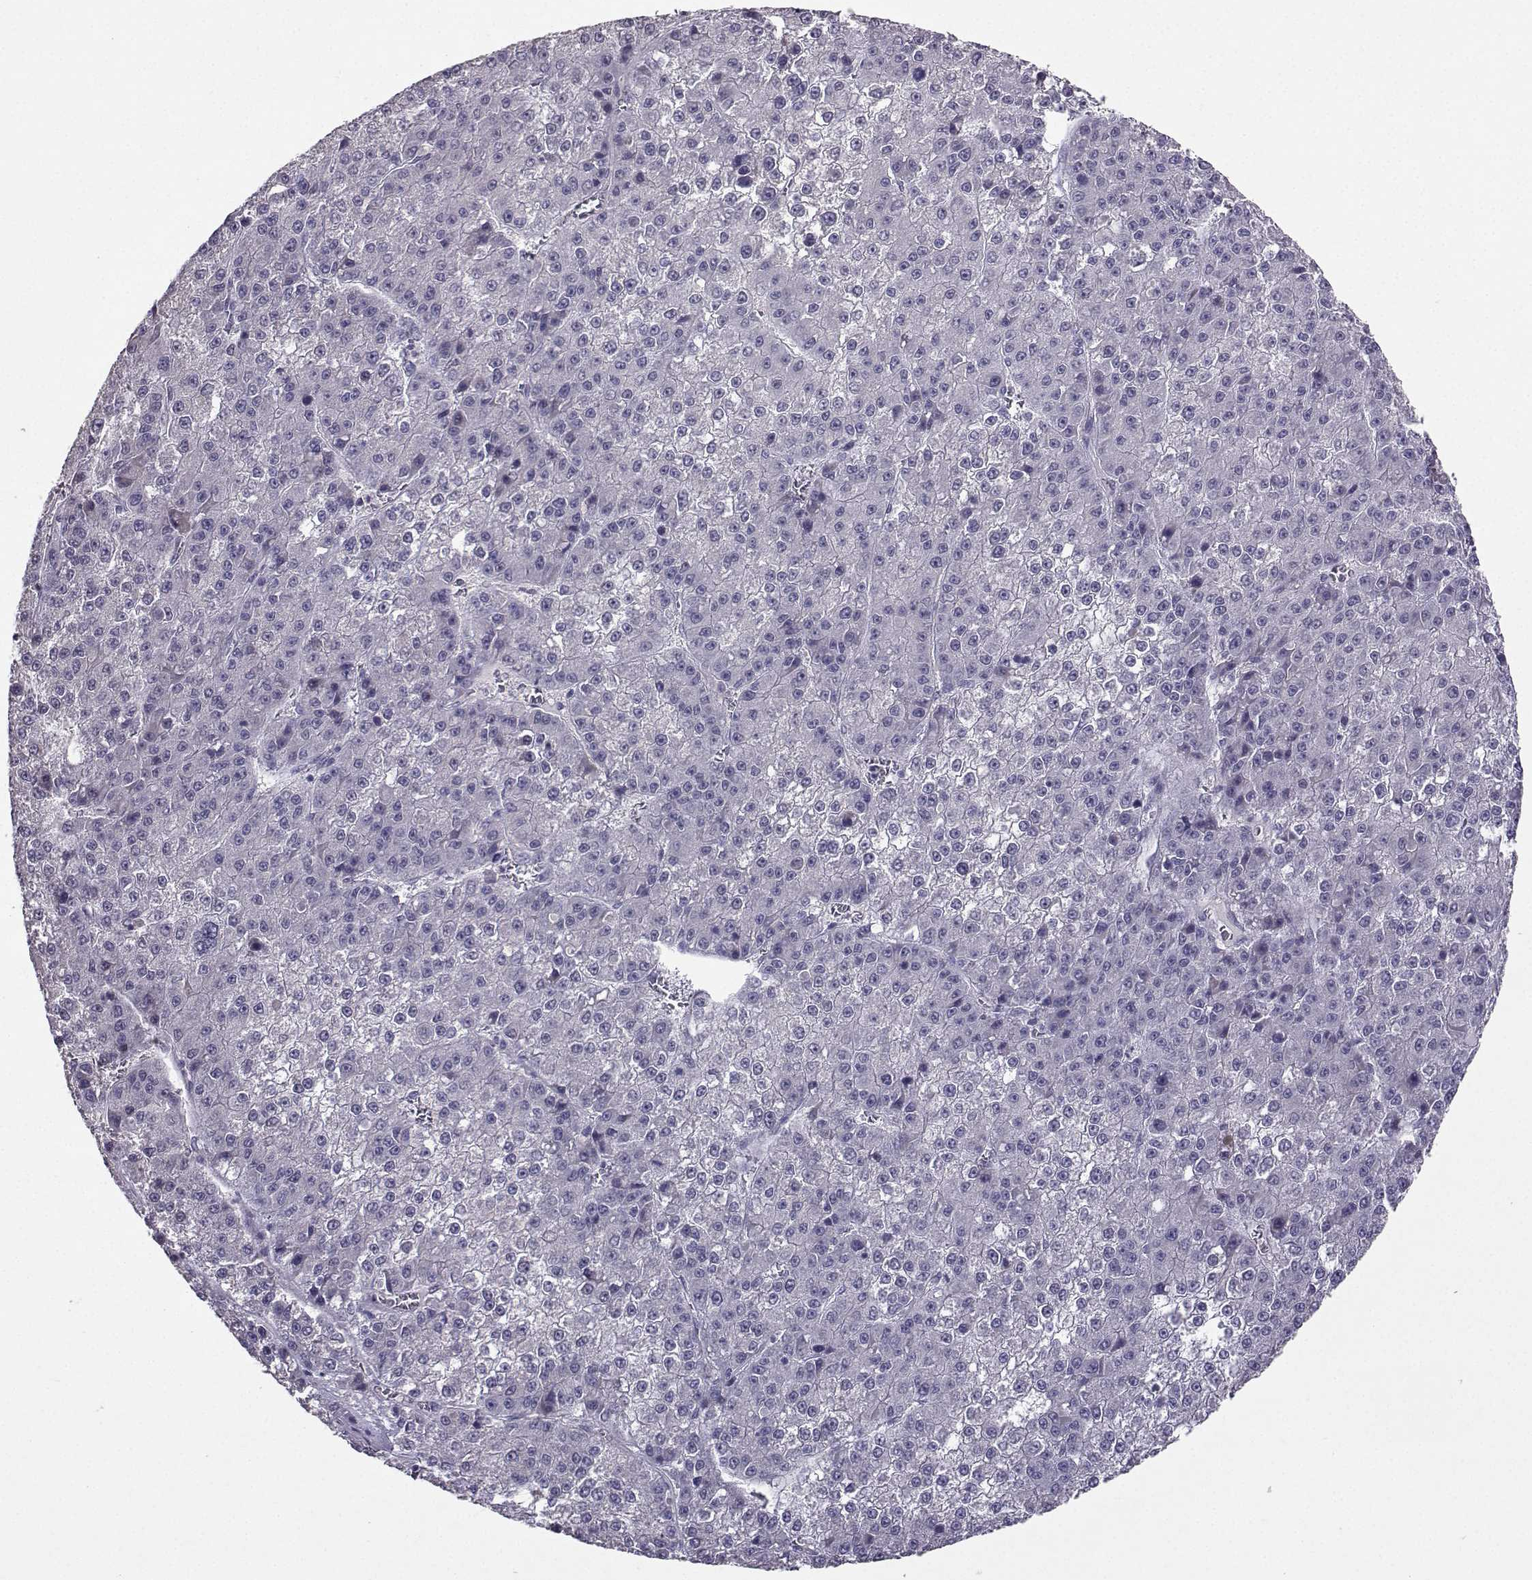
{"staining": {"intensity": "negative", "quantity": "none", "location": "none"}, "tissue": "liver cancer", "cell_type": "Tumor cells", "image_type": "cancer", "snomed": [{"axis": "morphology", "description": "Carcinoma, Hepatocellular, NOS"}, {"axis": "topography", "description": "Liver"}], "caption": "Immunohistochemistry photomicrograph of neoplastic tissue: liver cancer (hepatocellular carcinoma) stained with DAB reveals no significant protein expression in tumor cells.", "gene": "CARTPT", "patient": {"sex": "female", "age": 73}}